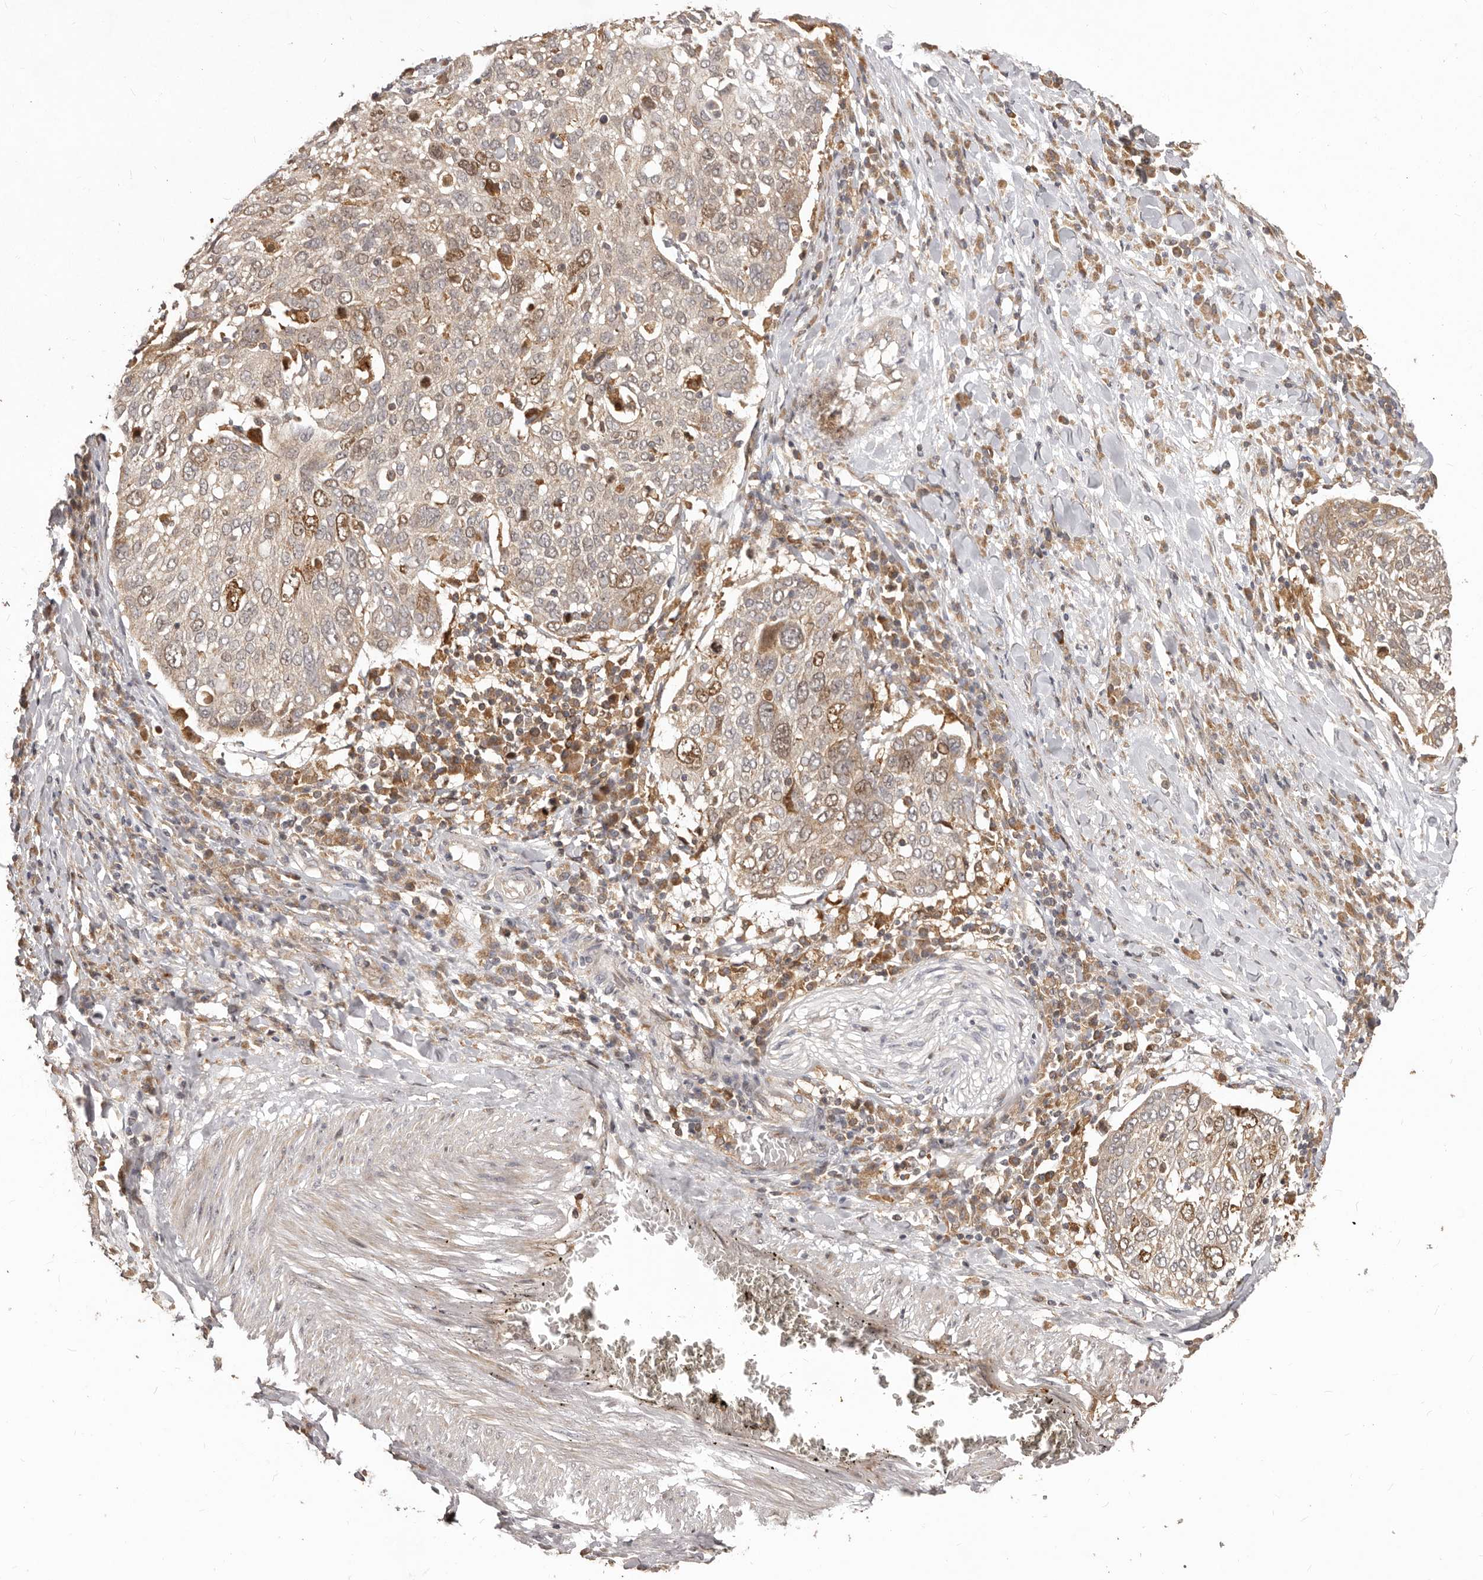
{"staining": {"intensity": "moderate", "quantity": "25%-75%", "location": "nuclear"}, "tissue": "lung cancer", "cell_type": "Tumor cells", "image_type": "cancer", "snomed": [{"axis": "morphology", "description": "Squamous cell carcinoma, NOS"}, {"axis": "topography", "description": "Lung"}], "caption": "DAB immunohistochemical staining of human squamous cell carcinoma (lung) demonstrates moderate nuclear protein expression in approximately 25%-75% of tumor cells.", "gene": "RNF187", "patient": {"sex": "male", "age": 65}}